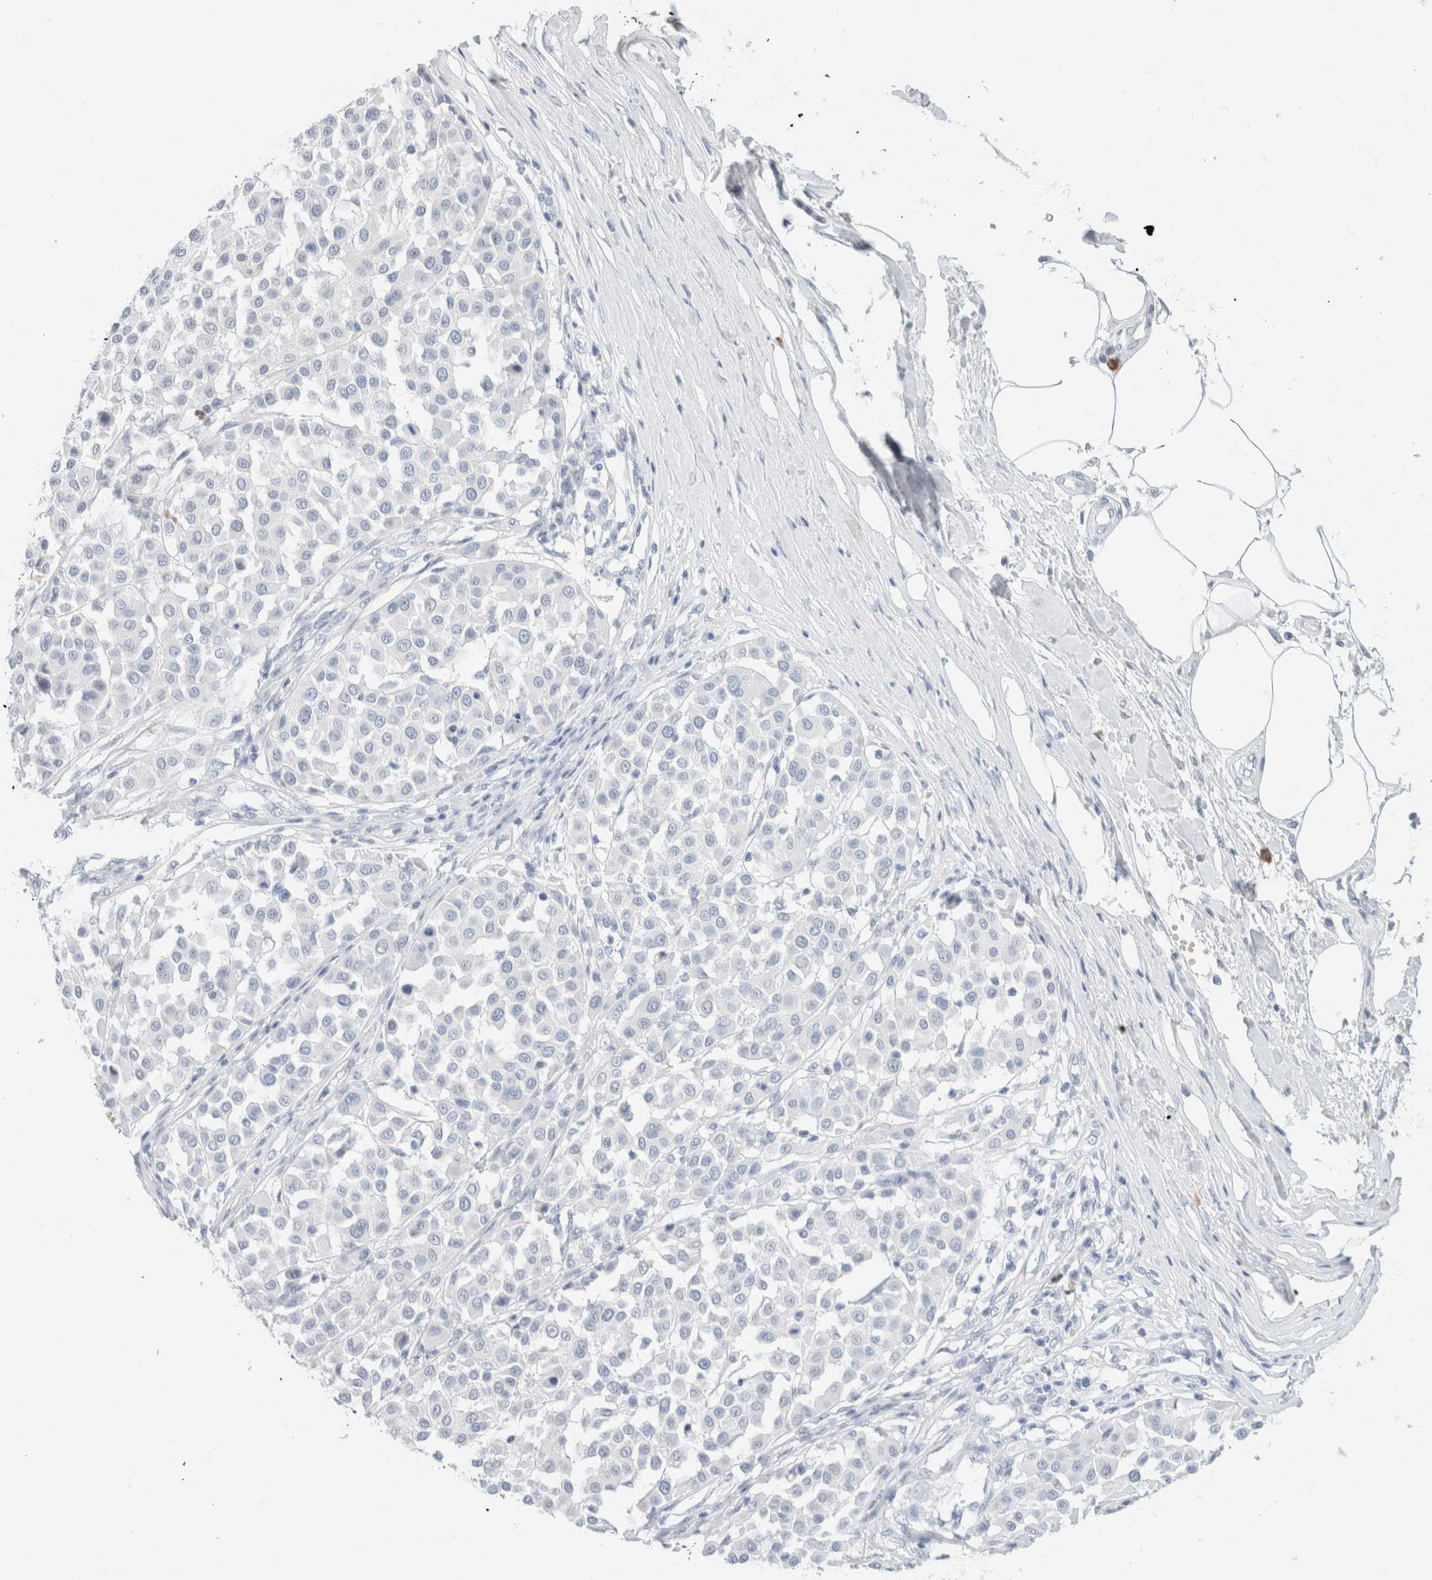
{"staining": {"intensity": "negative", "quantity": "none", "location": "none"}, "tissue": "melanoma", "cell_type": "Tumor cells", "image_type": "cancer", "snomed": [{"axis": "morphology", "description": "Malignant melanoma, Metastatic site"}, {"axis": "topography", "description": "Soft tissue"}], "caption": "There is no significant staining in tumor cells of melanoma.", "gene": "ARG1", "patient": {"sex": "male", "age": 41}}